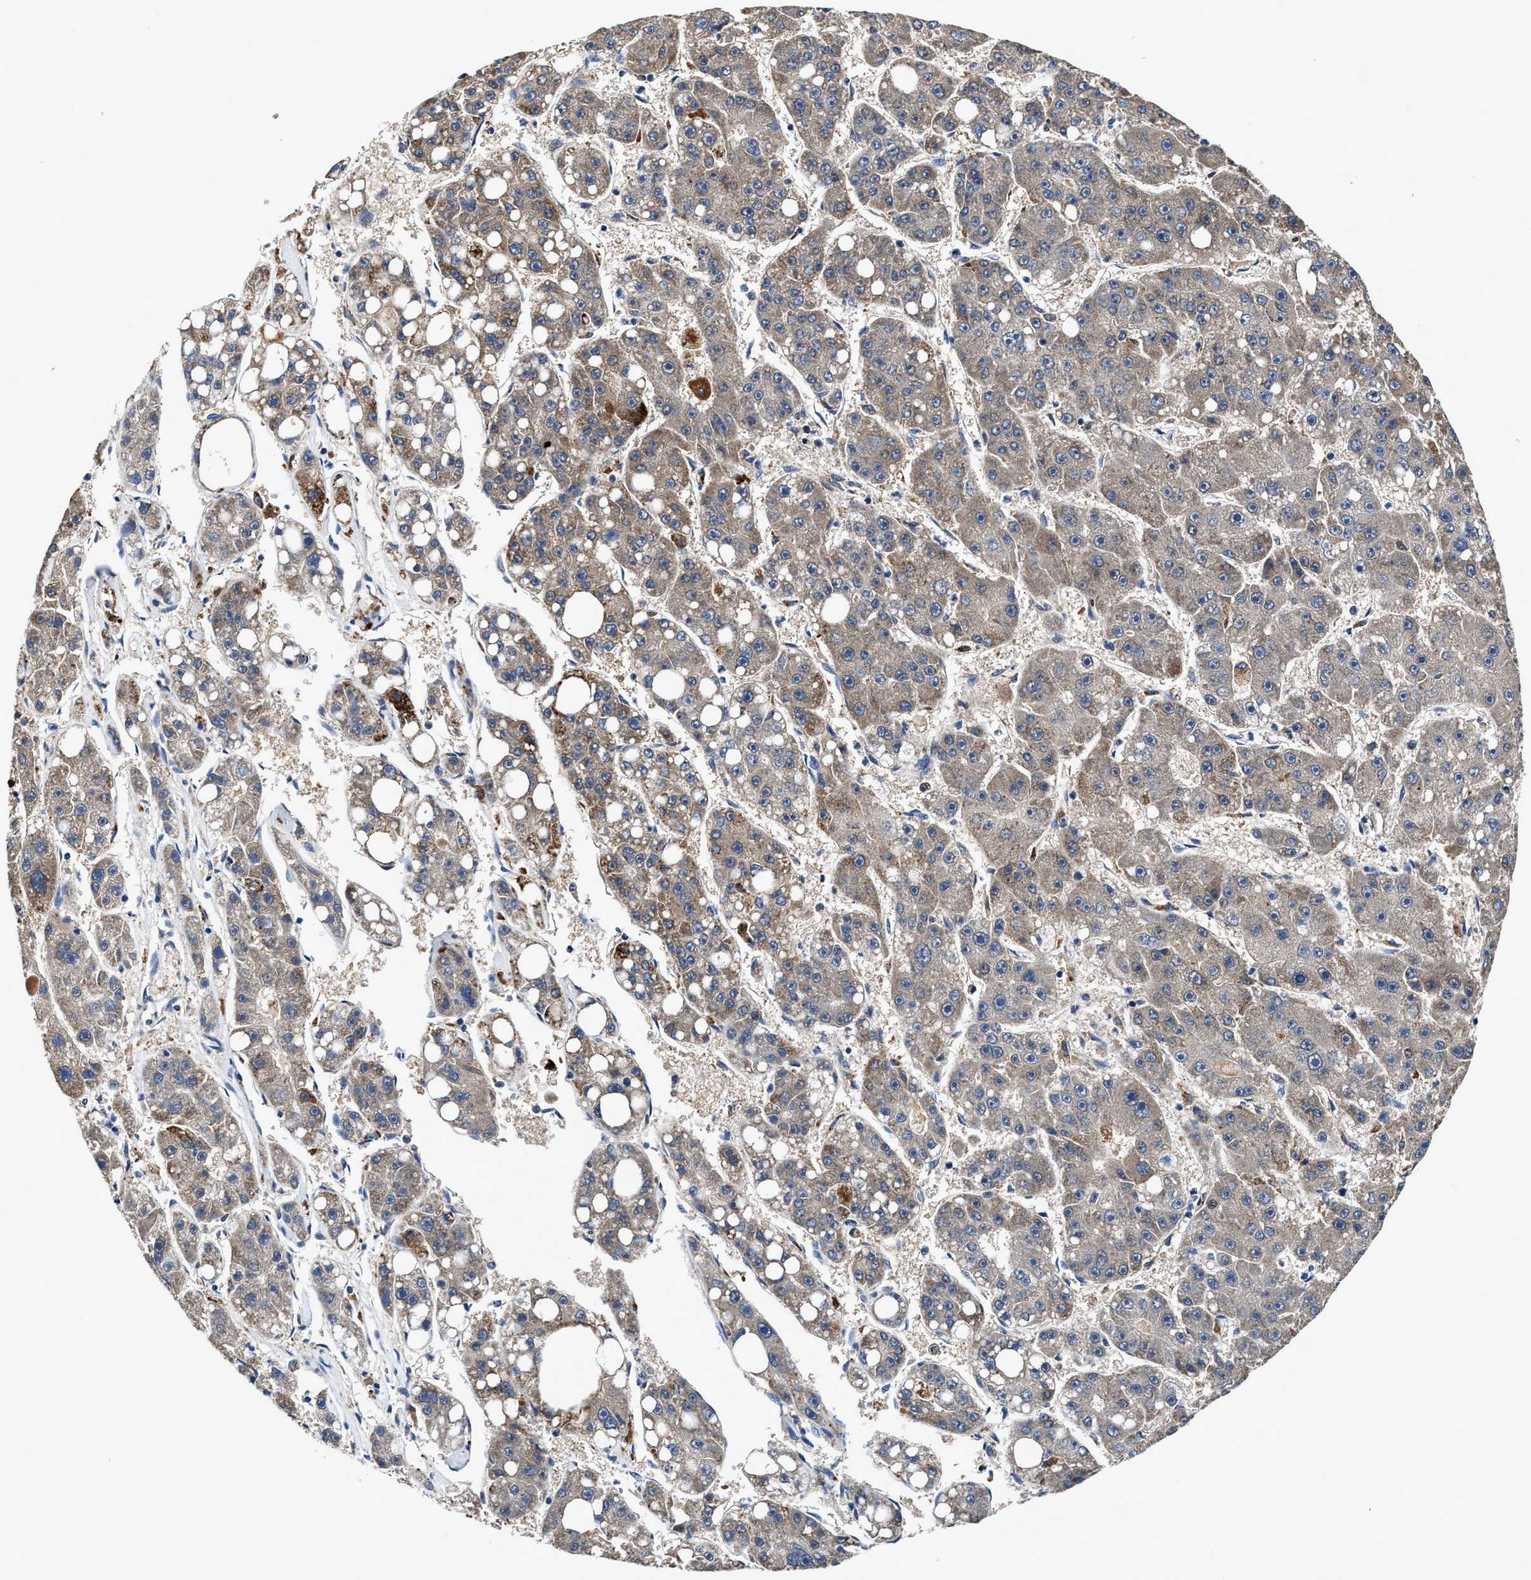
{"staining": {"intensity": "weak", "quantity": ">75%", "location": "cytoplasmic/membranous"}, "tissue": "liver cancer", "cell_type": "Tumor cells", "image_type": "cancer", "snomed": [{"axis": "morphology", "description": "Carcinoma, Hepatocellular, NOS"}, {"axis": "topography", "description": "Liver"}], "caption": "Human liver cancer stained for a protein (brown) demonstrates weak cytoplasmic/membranous positive staining in about >75% of tumor cells.", "gene": "RGS10", "patient": {"sex": "female", "age": 61}}